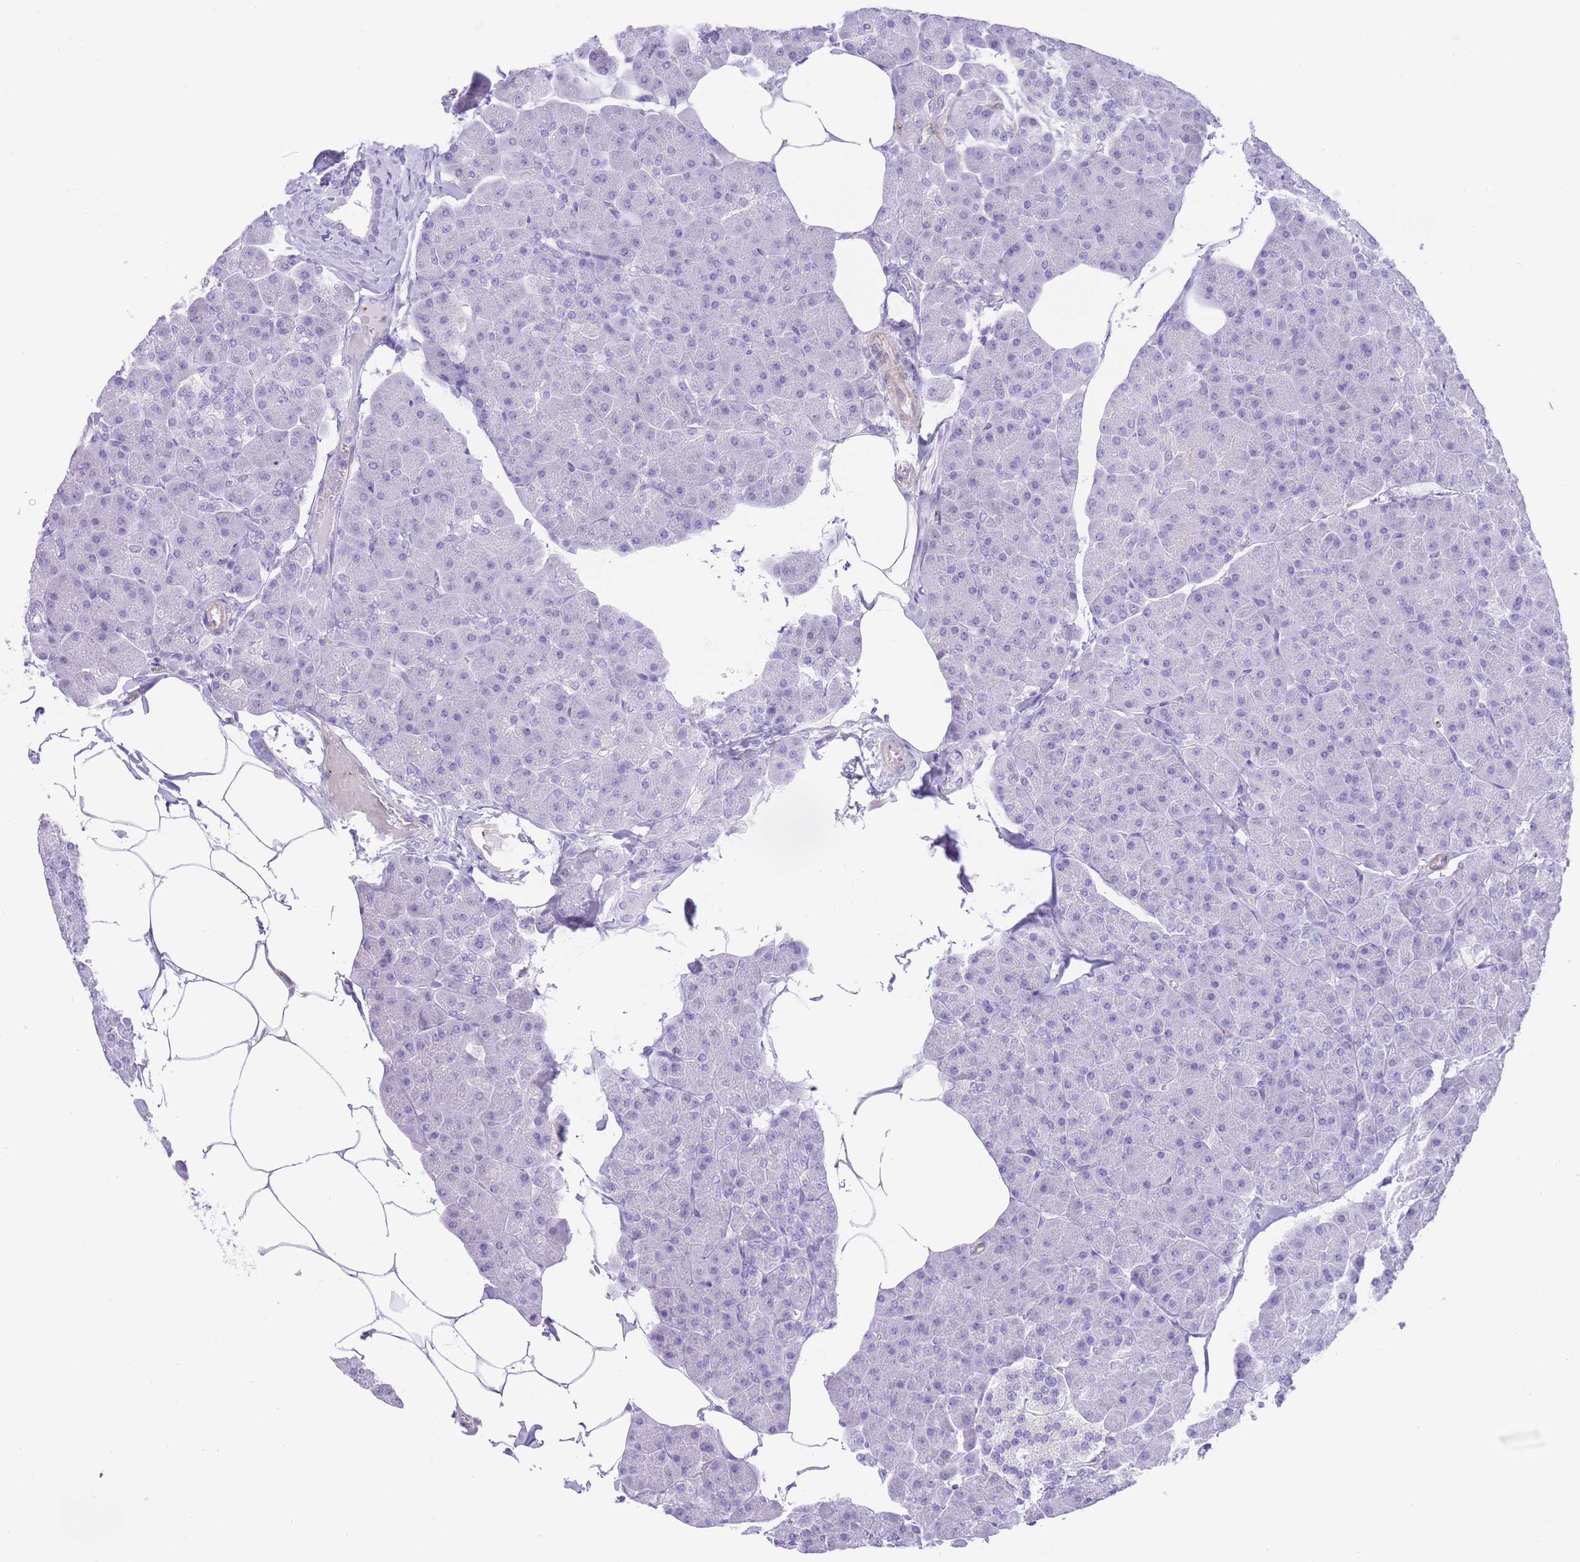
{"staining": {"intensity": "negative", "quantity": "none", "location": "none"}, "tissue": "pancreas", "cell_type": "Exocrine glandular cells", "image_type": "normal", "snomed": [{"axis": "morphology", "description": "Normal tissue, NOS"}, {"axis": "topography", "description": "Pancreas"}], "caption": "High magnification brightfield microscopy of benign pancreas stained with DAB (3,3'-diaminobenzidine) (brown) and counterstained with hematoxylin (blue): exocrine glandular cells show no significant expression. (DAB IHC visualized using brightfield microscopy, high magnification).", "gene": "ENSG00000289258", "patient": {"sex": "male", "age": 35}}